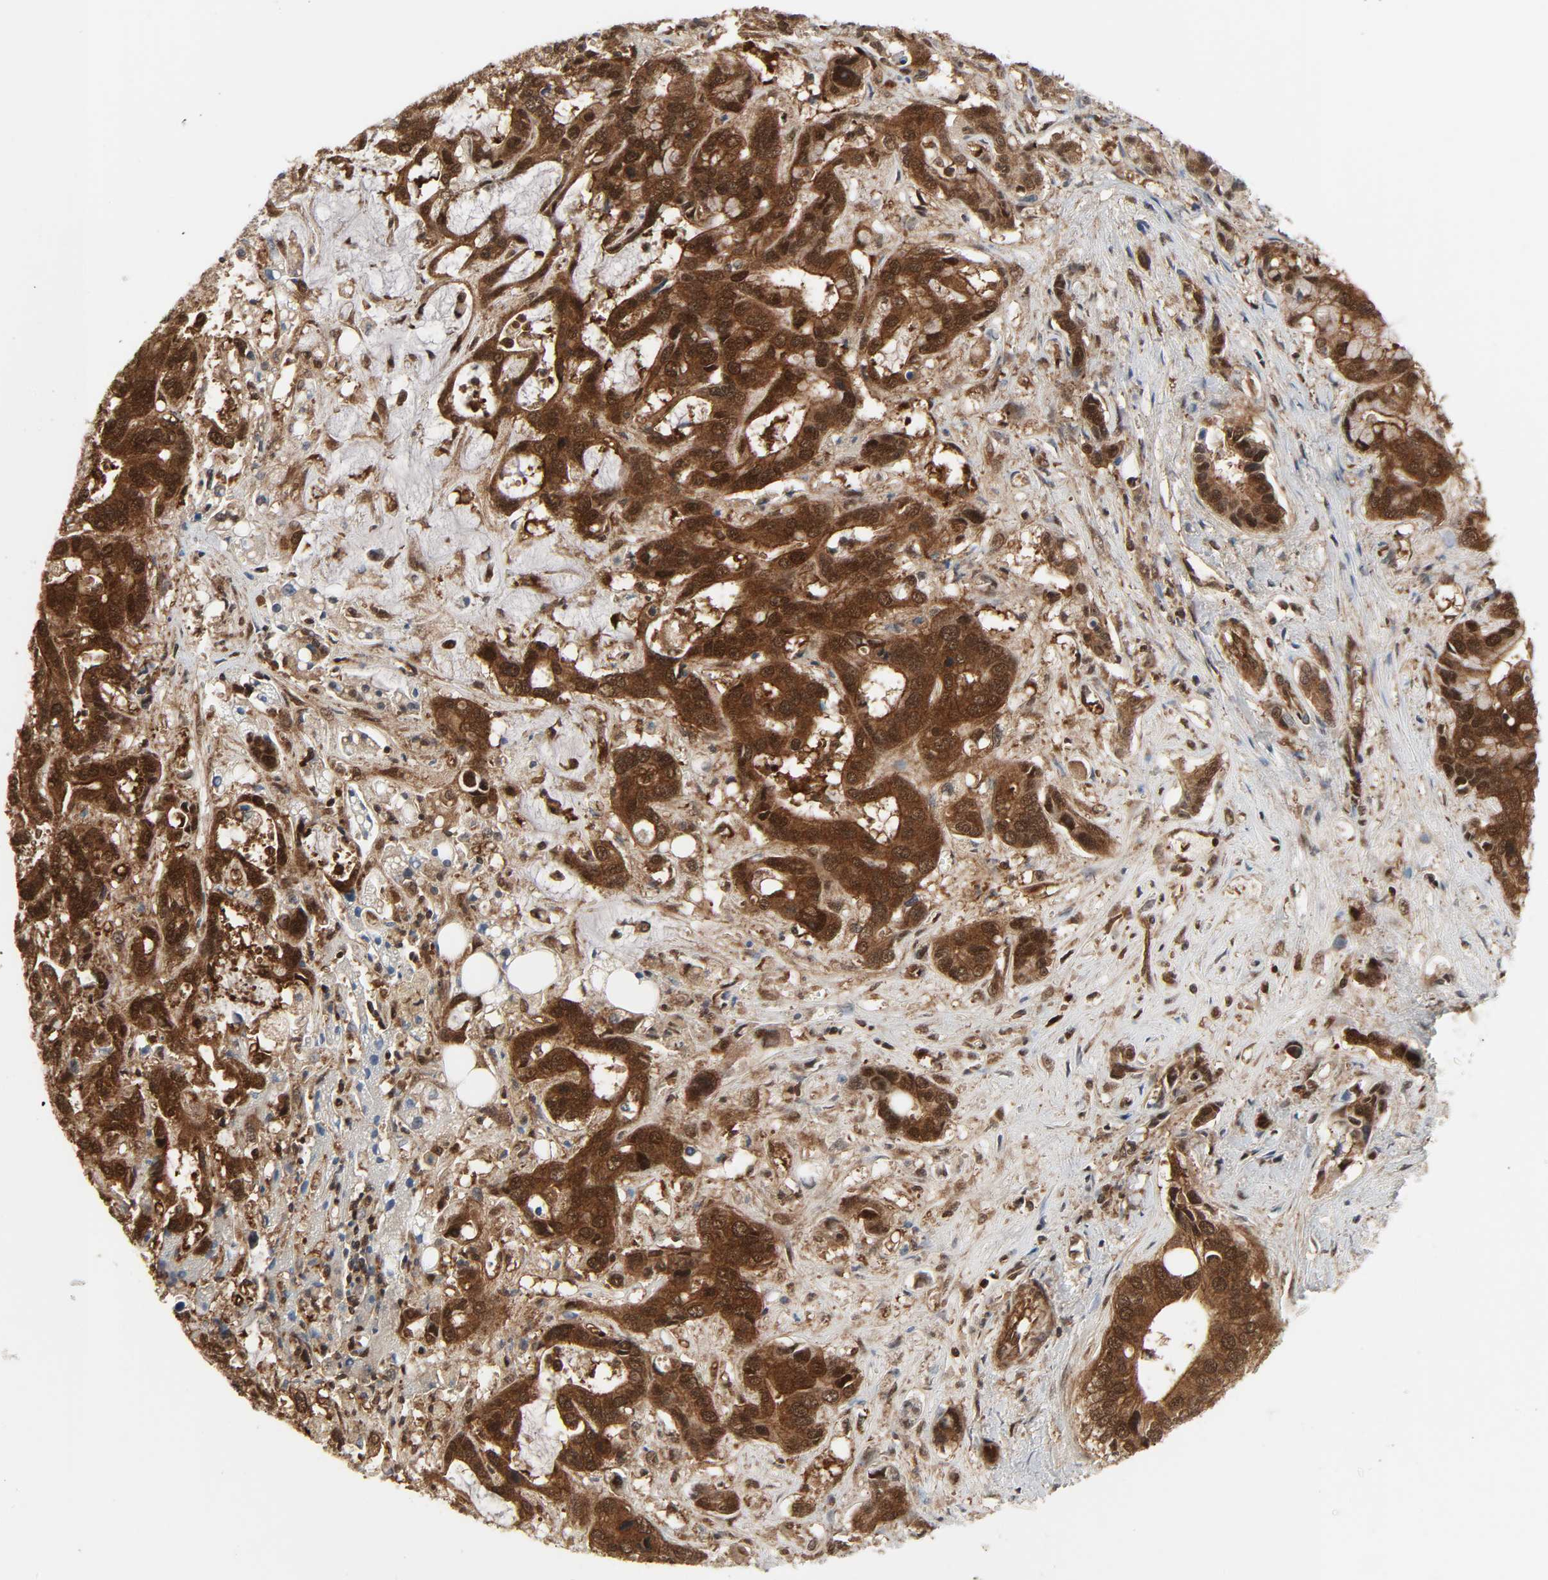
{"staining": {"intensity": "strong", "quantity": ">75%", "location": "cytoplasmic/membranous,nuclear"}, "tissue": "liver cancer", "cell_type": "Tumor cells", "image_type": "cancer", "snomed": [{"axis": "morphology", "description": "Cholangiocarcinoma"}, {"axis": "topography", "description": "Liver"}], "caption": "Immunohistochemical staining of human liver cancer exhibits high levels of strong cytoplasmic/membranous and nuclear protein positivity in approximately >75% of tumor cells.", "gene": "GSK3A", "patient": {"sex": "female", "age": 65}}